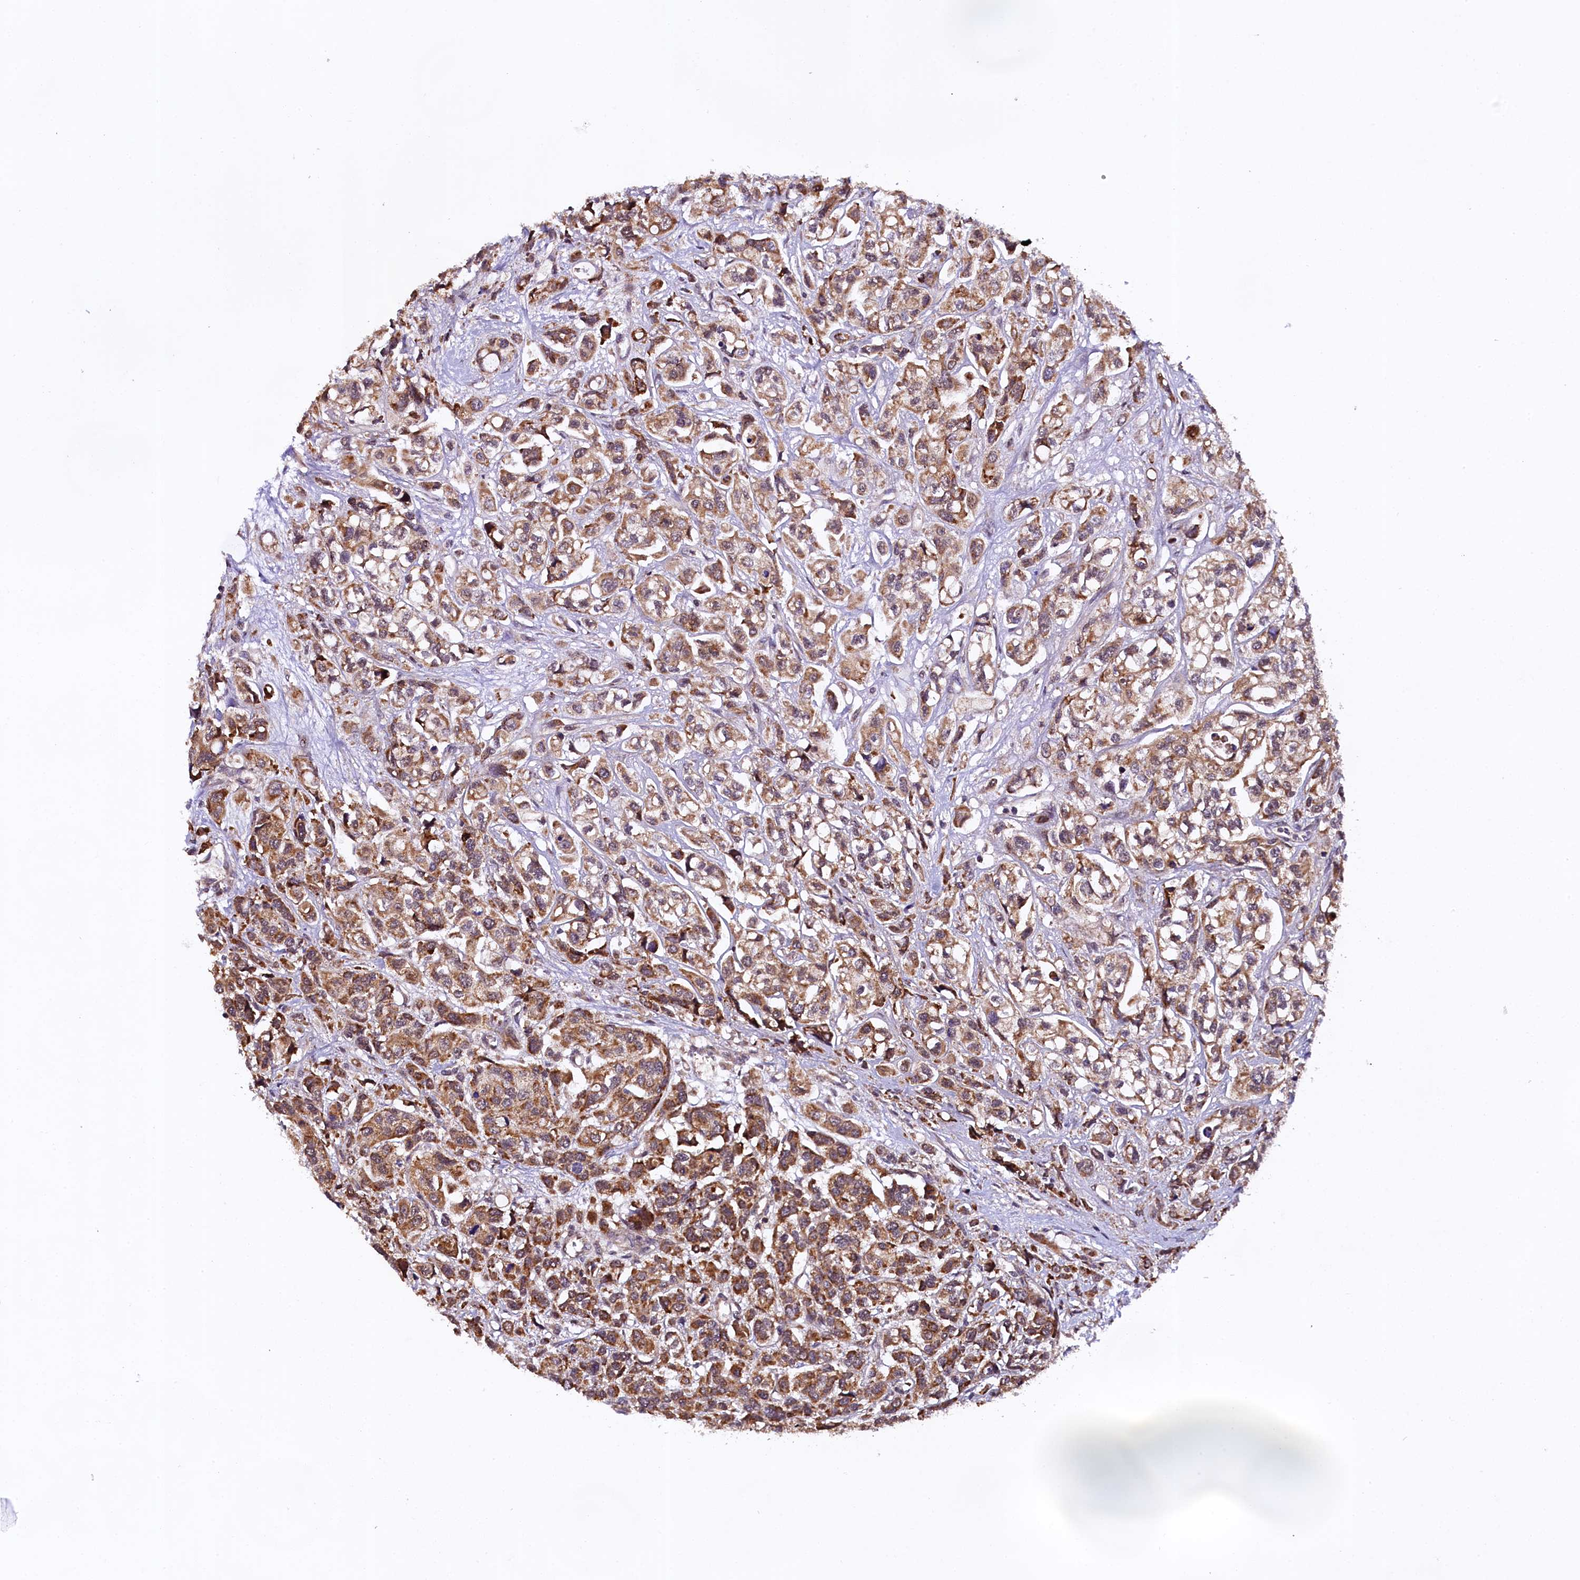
{"staining": {"intensity": "moderate", "quantity": ">75%", "location": "cytoplasmic/membranous"}, "tissue": "urothelial cancer", "cell_type": "Tumor cells", "image_type": "cancer", "snomed": [{"axis": "morphology", "description": "Urothelial carcinoma, High grade"}, {"axis": "topography", "description": "Urinary bladder"}], "caption": "There is medium levels of moderate cytoplasmic/membranous positivity in tumor cells of high-grade urothelial carcinoma, as demonstrated by immunohistochemical staining (brown color).", "gene": "DOHH", "patient": {"sex": "male", "age": 67}}